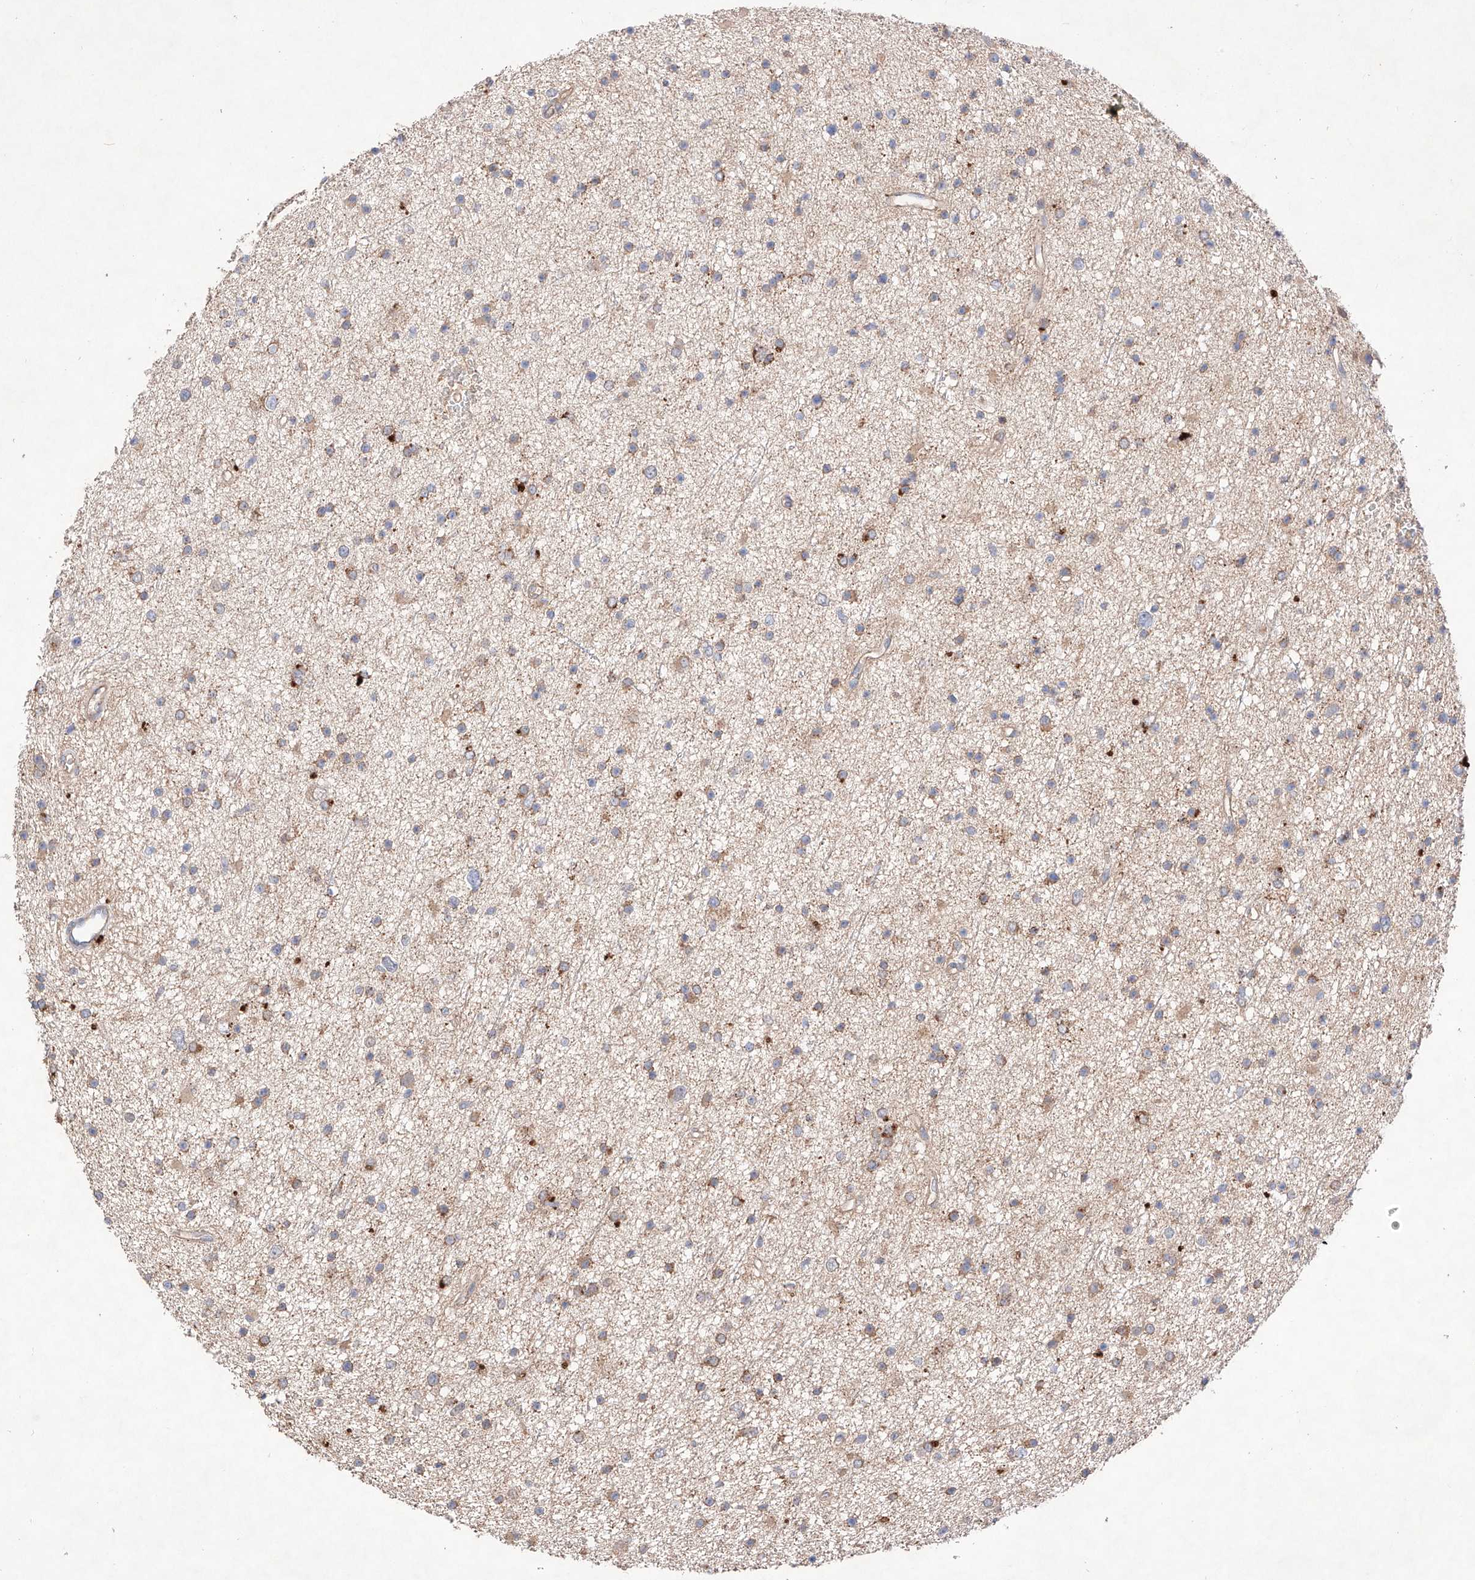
{"staining": {"intensity": "weak", "quantity": "25%-75%", "location": "cytoplasmic/membranous"}, "tissue": "glioma", "cell_type": "Tumor cells", "image_type": "cancer", "snomed": [{"axis": "morphology", "description": "Glioma, malignant, Low grade"}, {"axis": "topography", "description": "Cerebral cortex"}], "caption": "Immunohistochemical staining of human glioma exhibits weak cytoplasmic/membranous protein staining in about 25%-75% of tumor cells.", "gene": "C6orf62", "patient": {"sex": "female", "age": 39}}